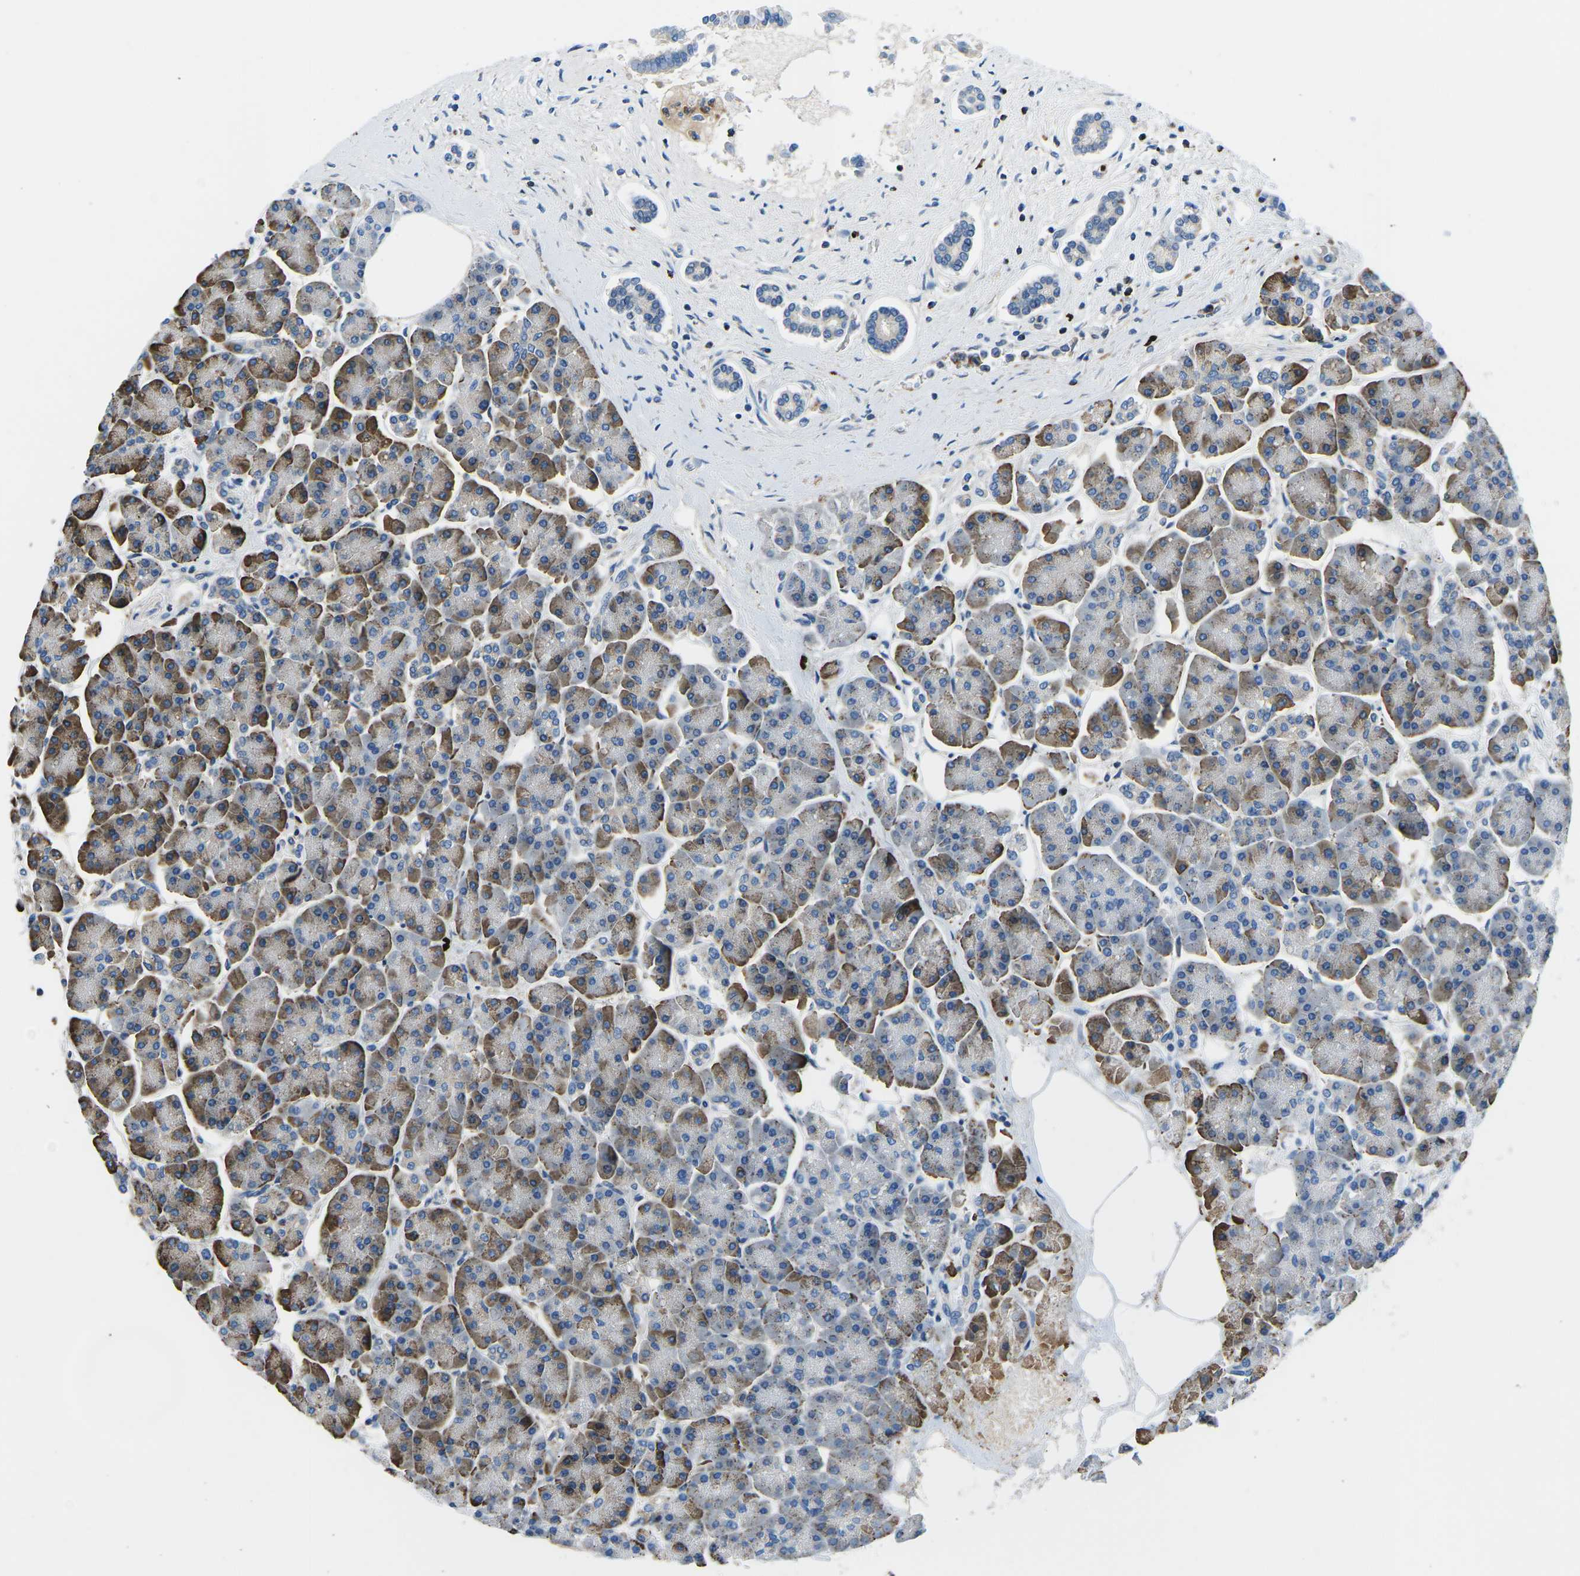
{"staining": {"intensity": "strong", "quantity": ">75%", "location": "cytoplasmic/membranous"}, "tissue": "pancreas", "cell_type": "Exocrine glandular cells", "image_type": "normal", "snomed": [{"axis": "morphology", "description": "Normal tissue, NOS"}, {"axis": "topography", "description": "Pancreas"}], "caption": "IHC staining of normal pancreas, which demonstrates high levels of strong cytoplasmic/membranous positivity in about >75% of exocrine glandular cells indicating strong cytoplasmic/membranous protein expression. The staining was performed using DAB (3,3'-diaminobenzidine) (brown) for protein detection and nuclei were counterstained in hematoxylin (blue).", "gene": "MC4R", "patient": {"sex": "female", "age": 70}}